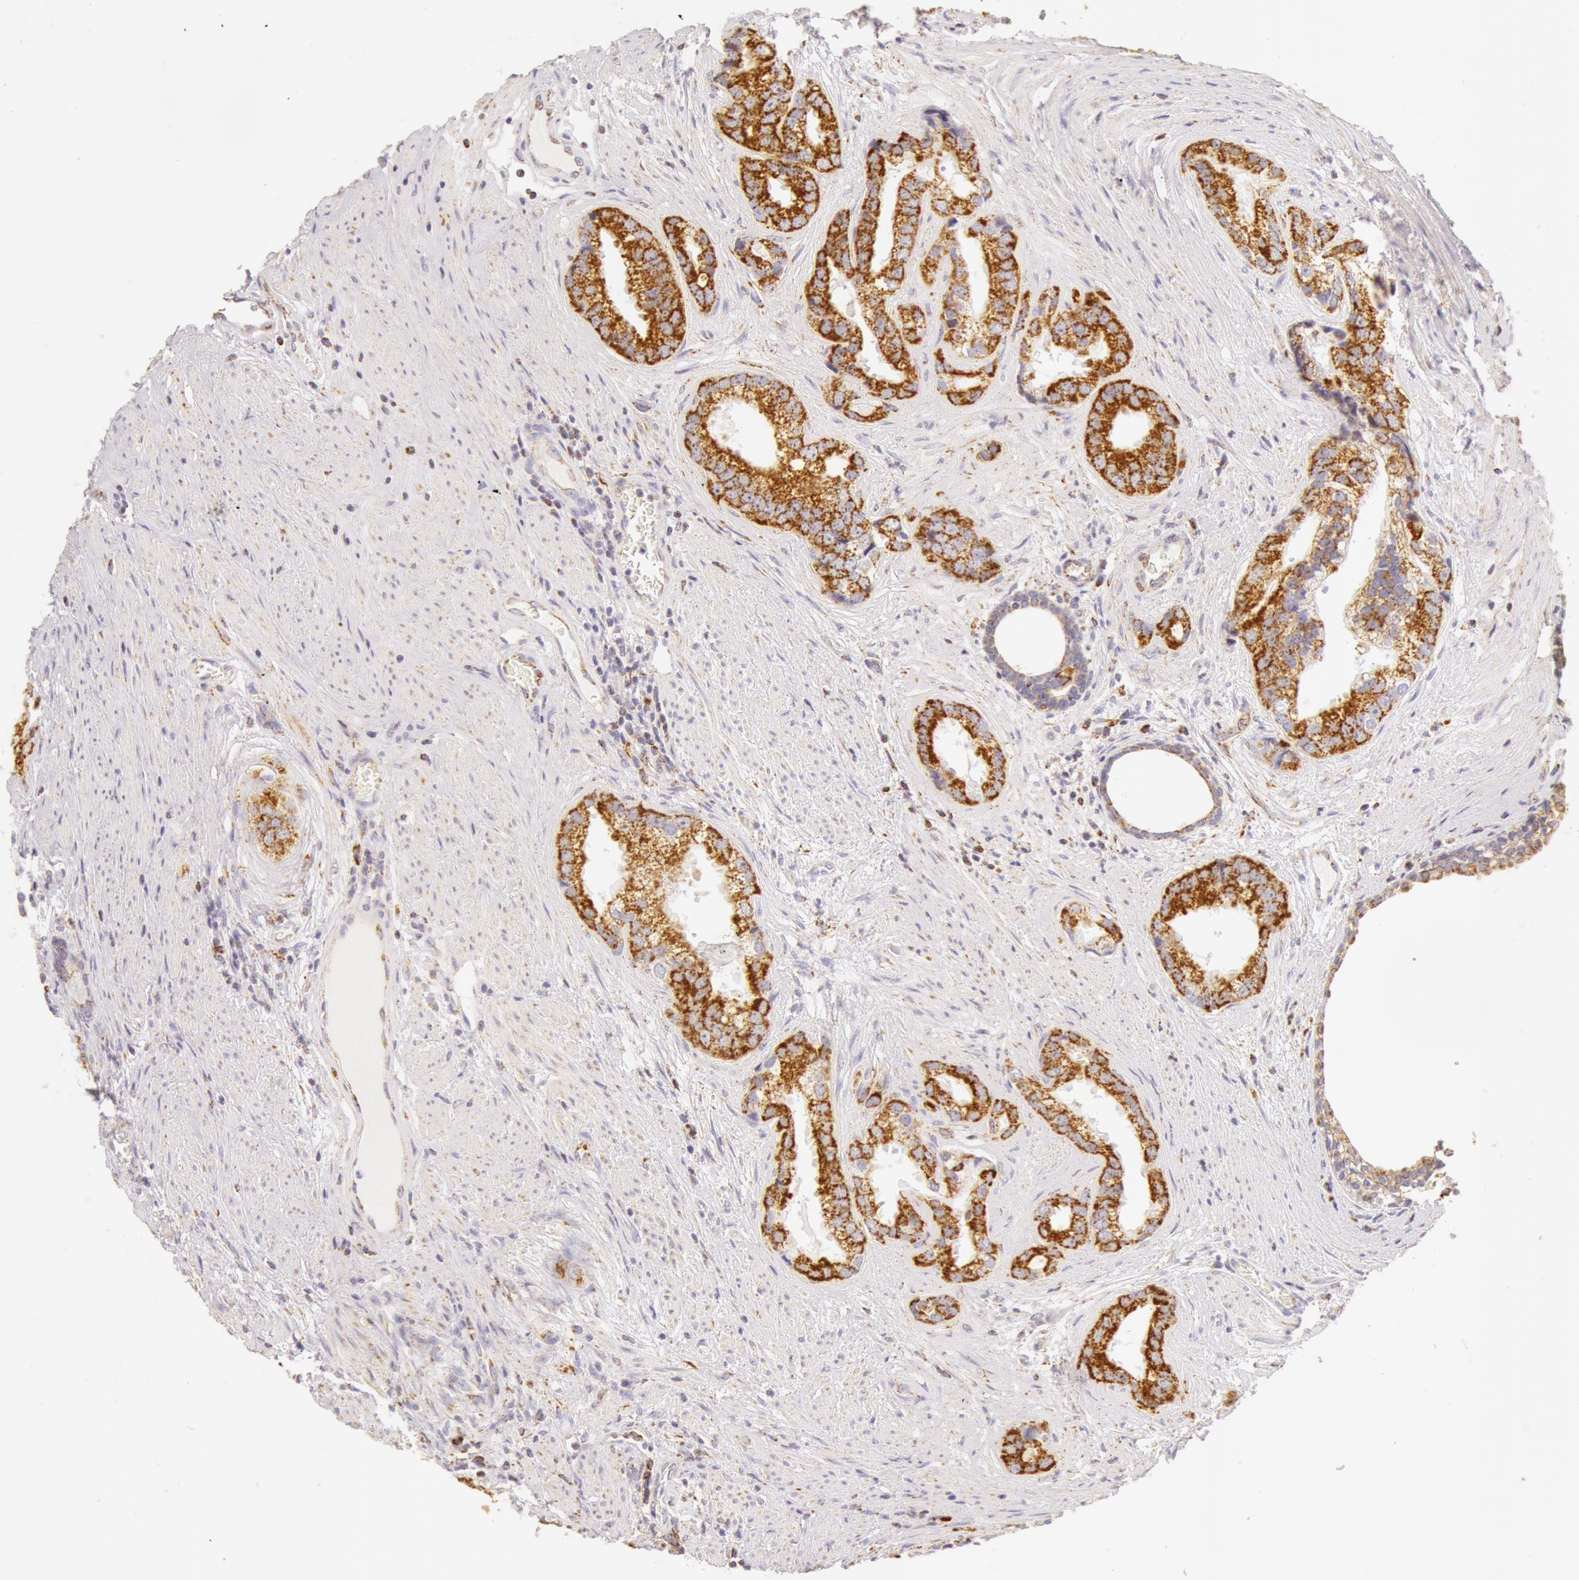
{"staining": {"intensity": "strong", "quantity": ">75%", "location": "cytoplasmic/membranous"}, "tissue": "prostate cancer", "cell_type": "Tumor cells", "image_type": "cancer", "snomed": [{"axis": "morphology", "description": "Adenocarcinoma, Low grade"}, {"axis": "topography", "description": "Prostate"}], "caption": "Protein staining shows strong cytoplasmic/membranous positivity in approximately >75% of tumor cells in prostate cancer. The staining was performed using DAB (3,3'-diaminobenzidine), with brown indicating positive protein expression. Nuclei are stained blue with hematoxylin.", "gene": "ATP5F1B", "patient": {"sex": "male", "age": 71}}